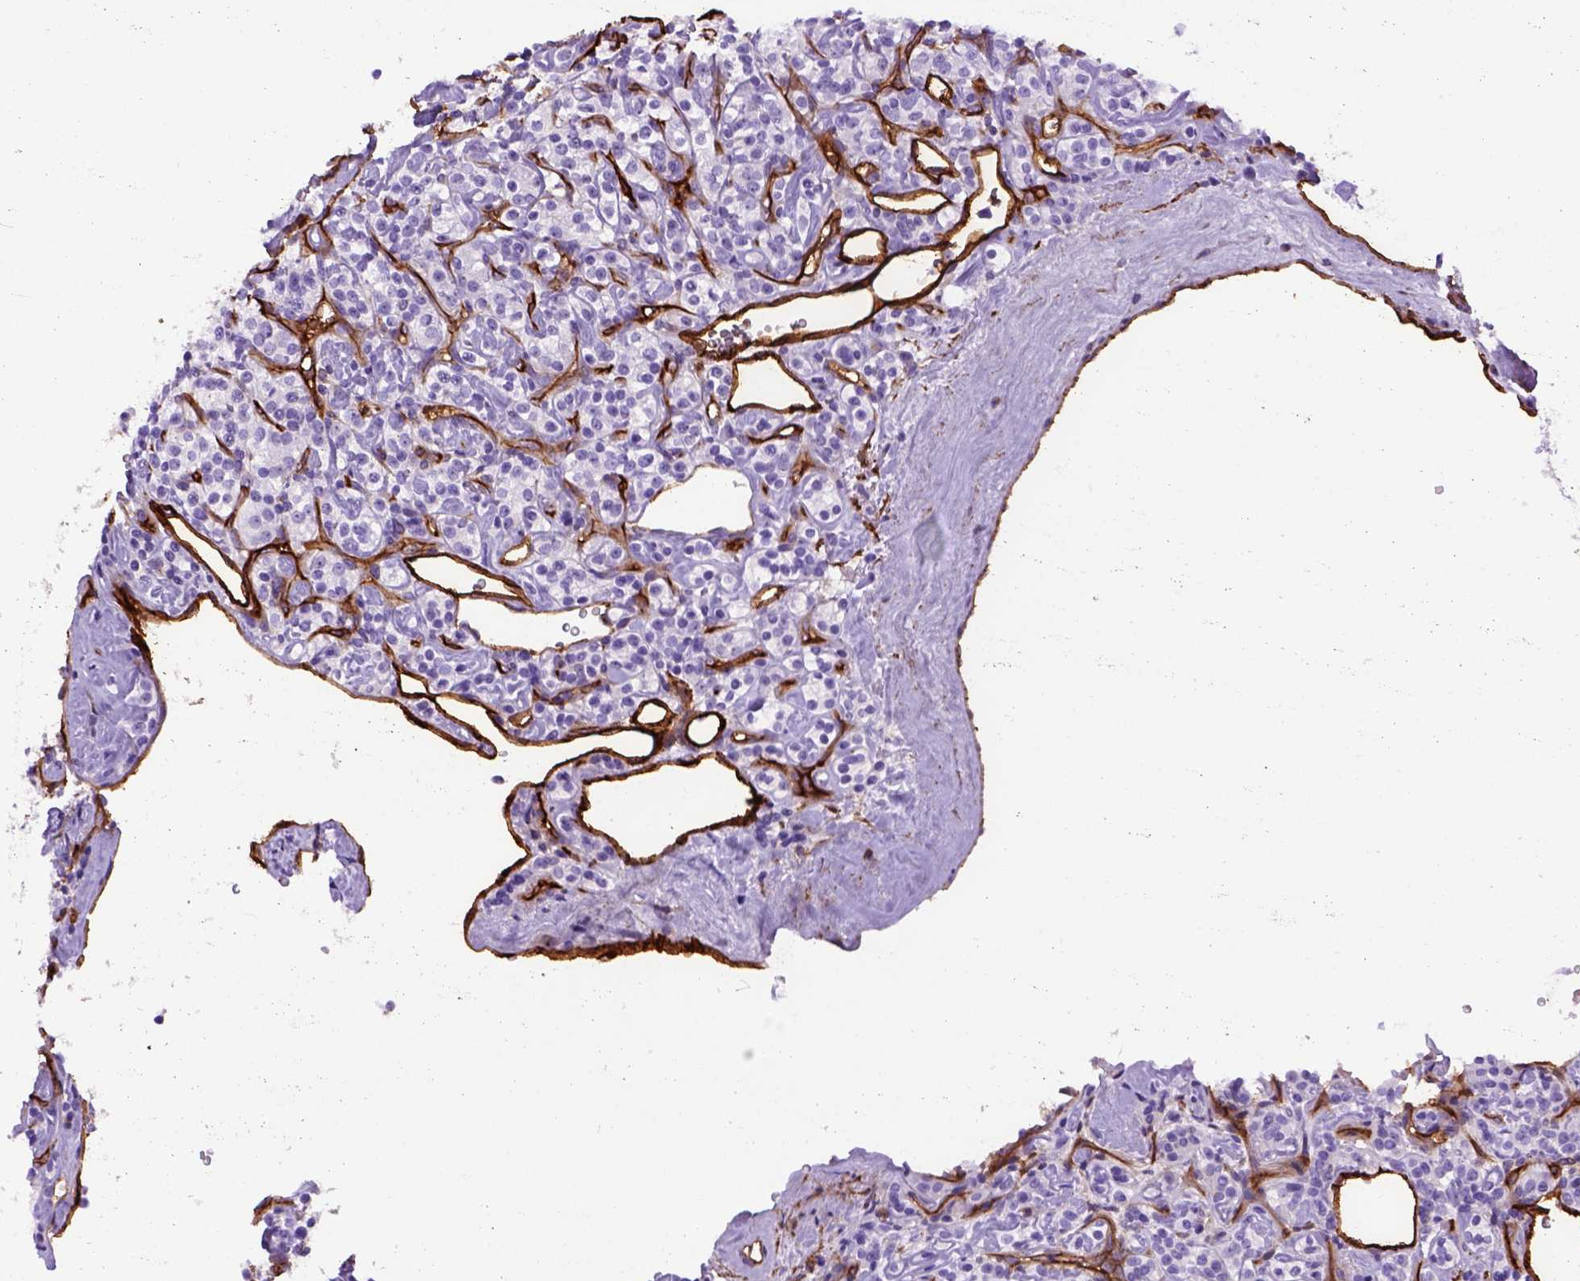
{"staining": {"intensity": "negative", "quantity": "none", "location": "none"}, "tissue": "renal cancer", "cell_type": "Tumor cells", "image_type": "cancer", "snomed": [{"axis": "morphology", "description": "Adenocarcinoma, NOS"}, {"axis": "topography", "description": "Kidney"}], "caption": "IHC image of human adenocarcinoma (renal) stained for a protein (brown), which exhibits no staining in tumor cells. (Immunohistochemistry, brightfield microscopy, high magnification).", "gene": "ENG", "patient": {"sex": "male", "age": 77}}